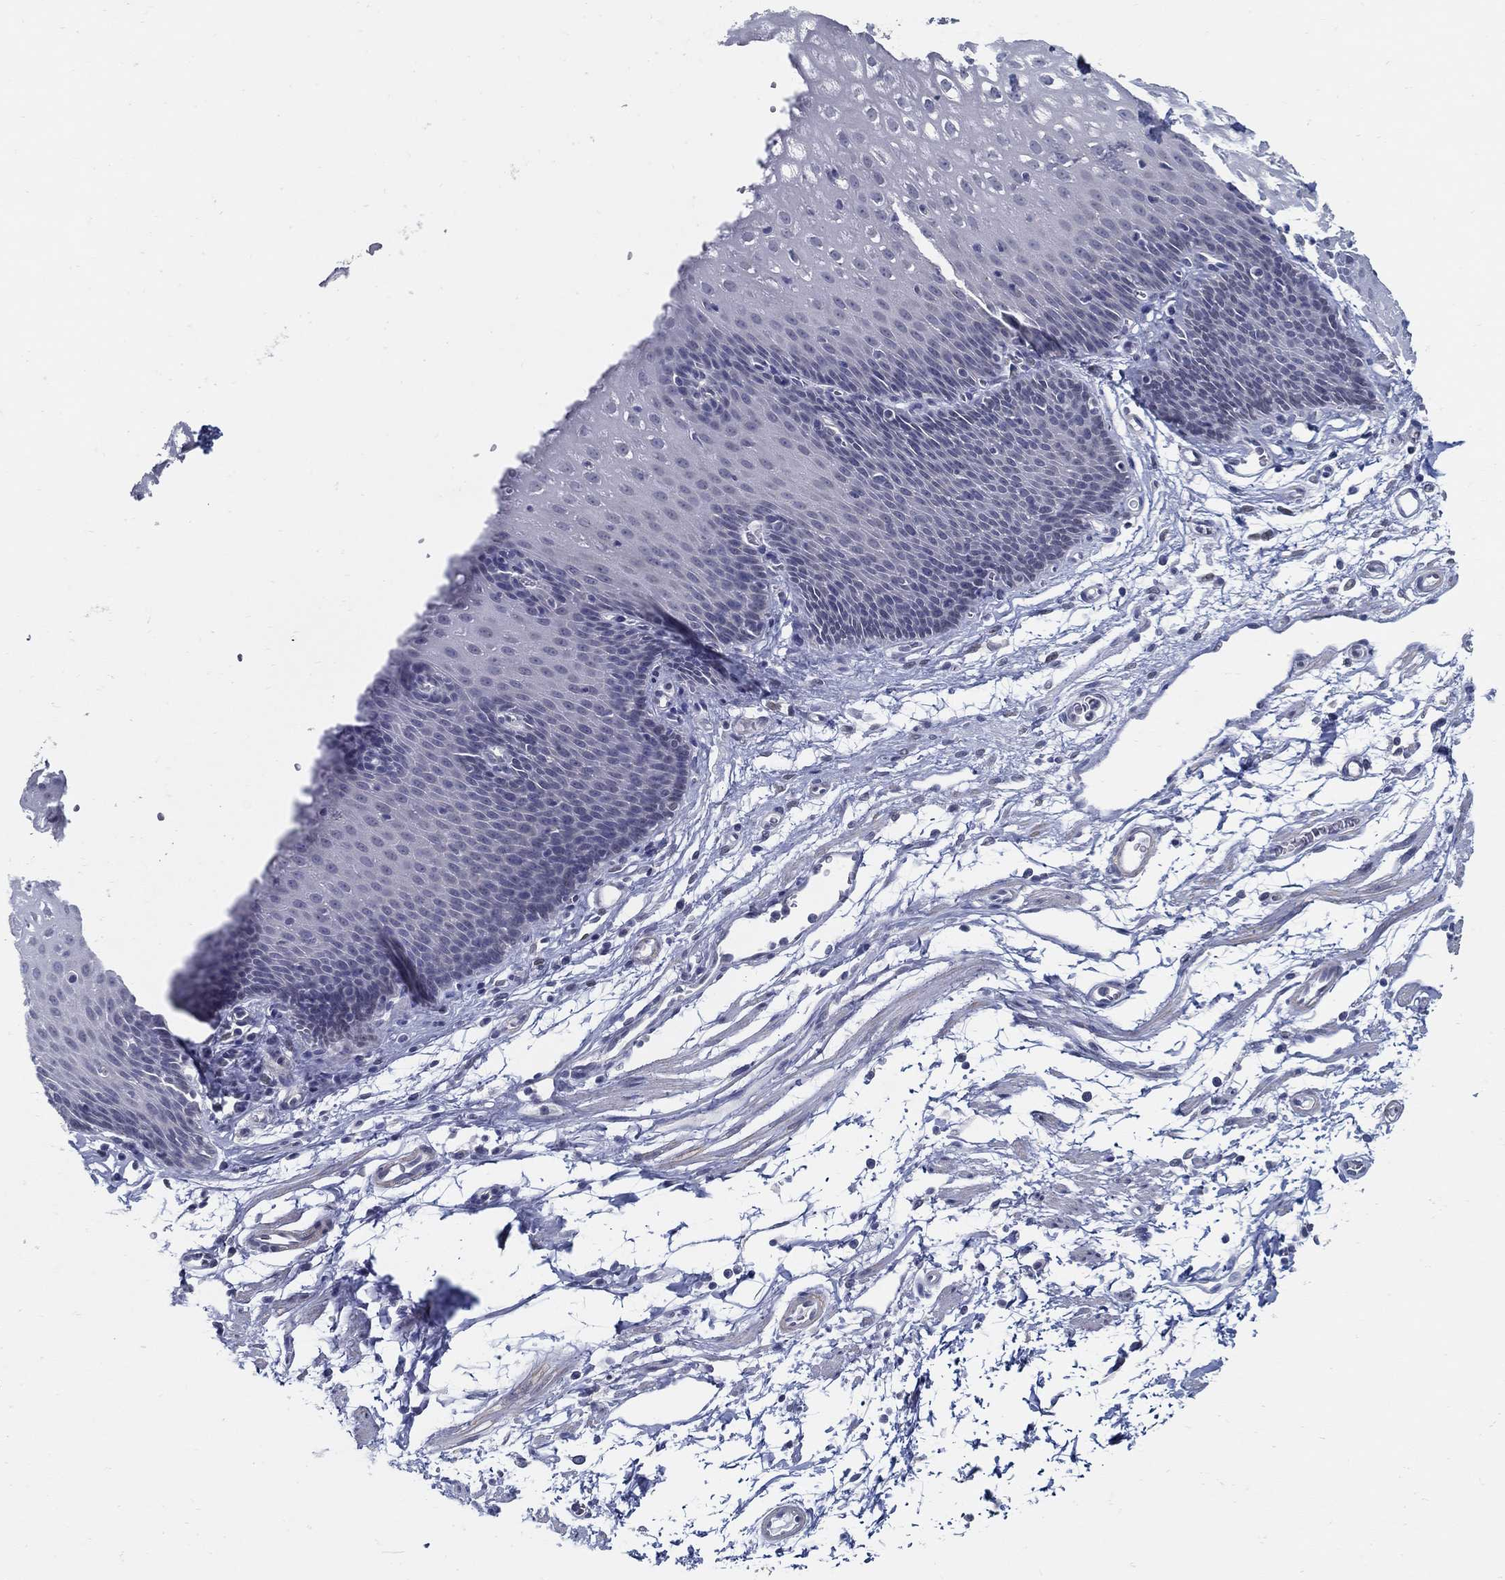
{"staining": {"intensity": "negative", "quantity": "none", "location": "none"}, "tissue": "esophagus", "cell_type": "Squamous epithelial cells", "image_type": "normal", "snomed": [{"axis": "morphology", "description": "Normal tissue, NOS"}, {"axis": "topography", "description": "Esophagus"}], "caption": "IHC of unremarkable human esophagus displays no positivity in squamous epithelial cells. Brightfield microscopy of immunohistochemistry stained with DAB (3,3'-diaminobenzidine) (brown) and hematoxylin (blue), captured at high magnification.", "gene": "USP29", "patient": {"sex": "male", "age": 72}}